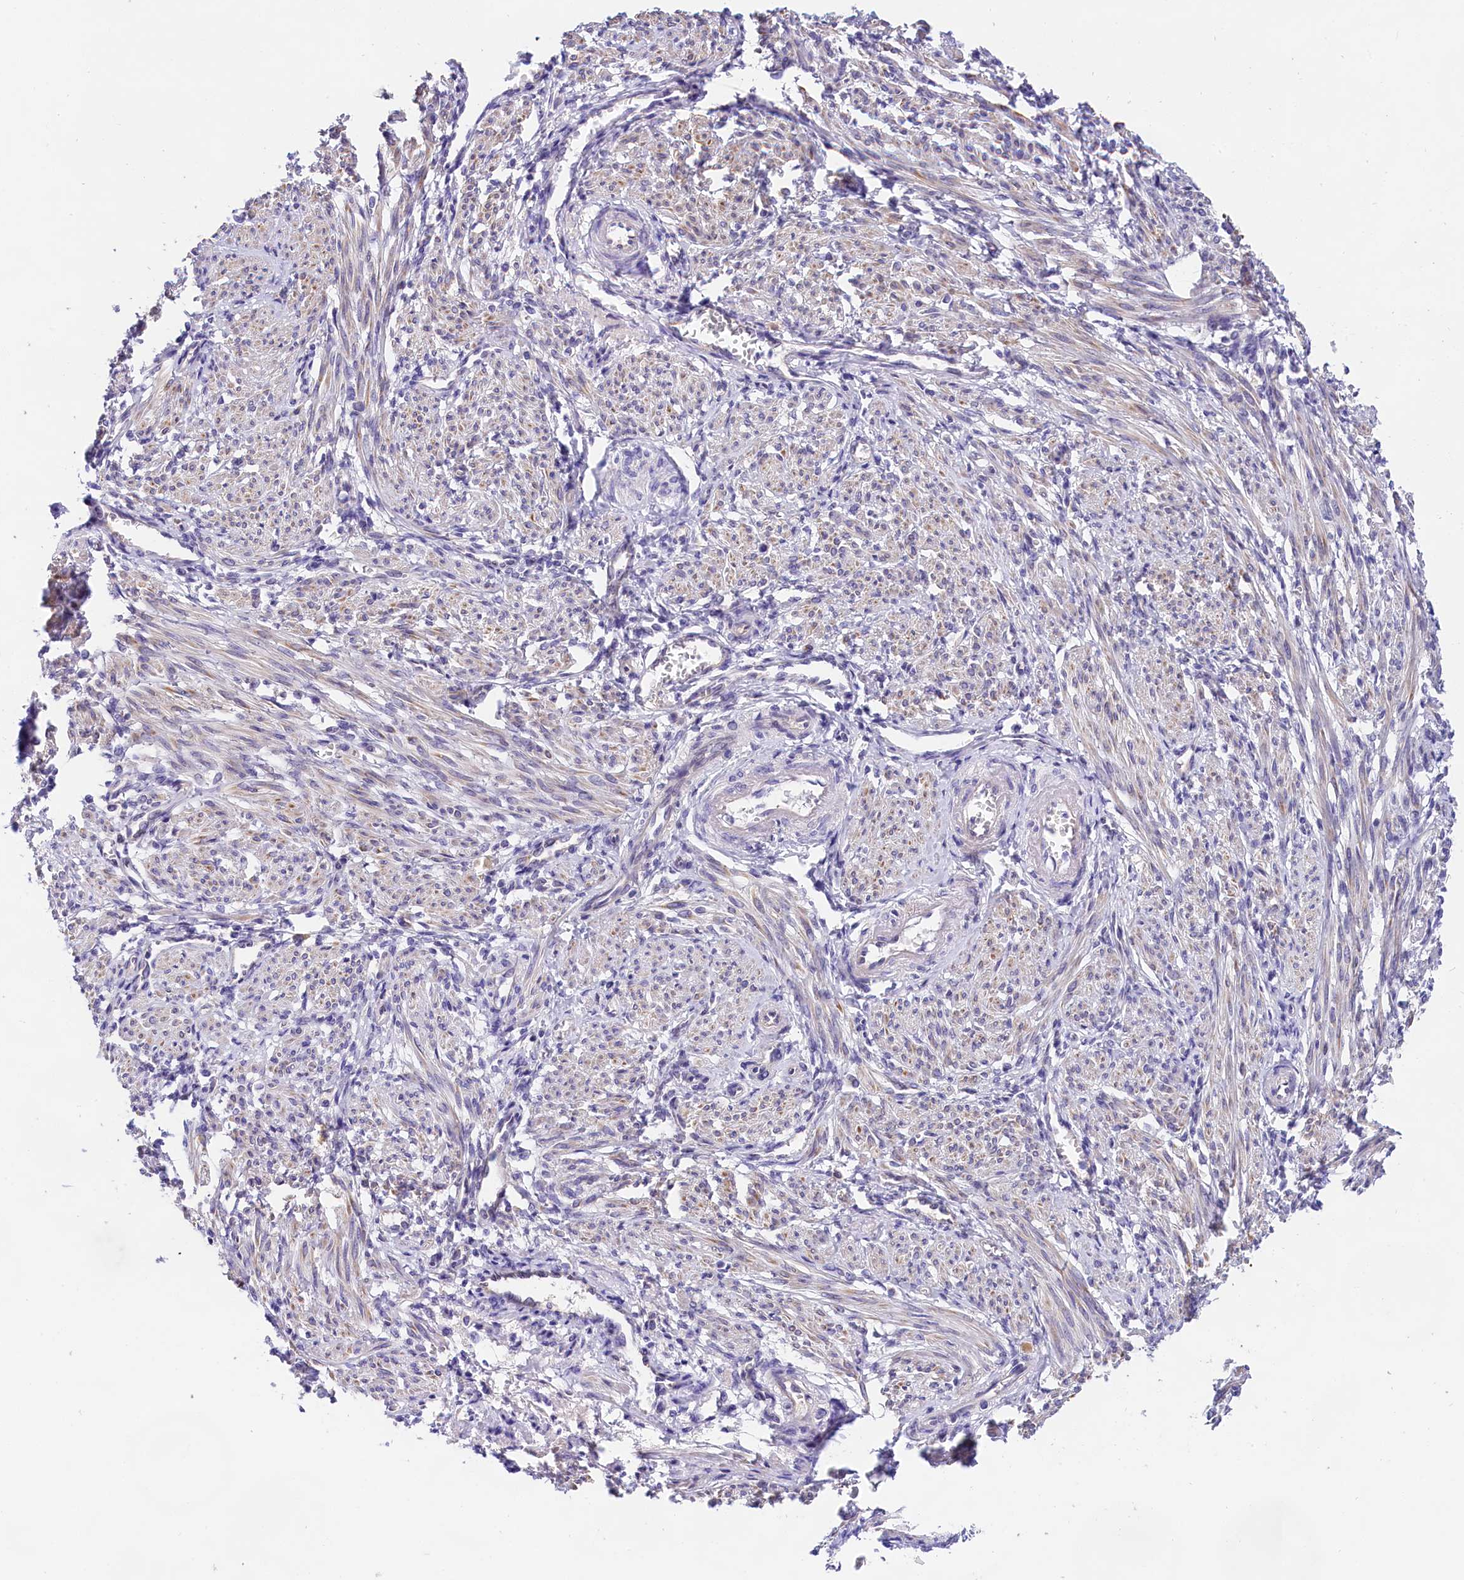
{"staining": {"intensity": "weak", "quantity": "<25%", "location": "cytoplasmic/membranous"}, "tissue": "smooth muscle", "cell_type": "Smooth muscle cells", "image_type": "normal", "snomed": [{"axis": "morphology", "description": "Normal tissue, NOS"}, {"axis": "topography", "description": "Smooth muscle"}], "caption": "IHC of unremarkable human smooth muscle reveals no expression in smooth muscle cells. Nuclei are stained in blue.", "gene": "OAS3", "patient": {"sex": "female", "age": 39}}